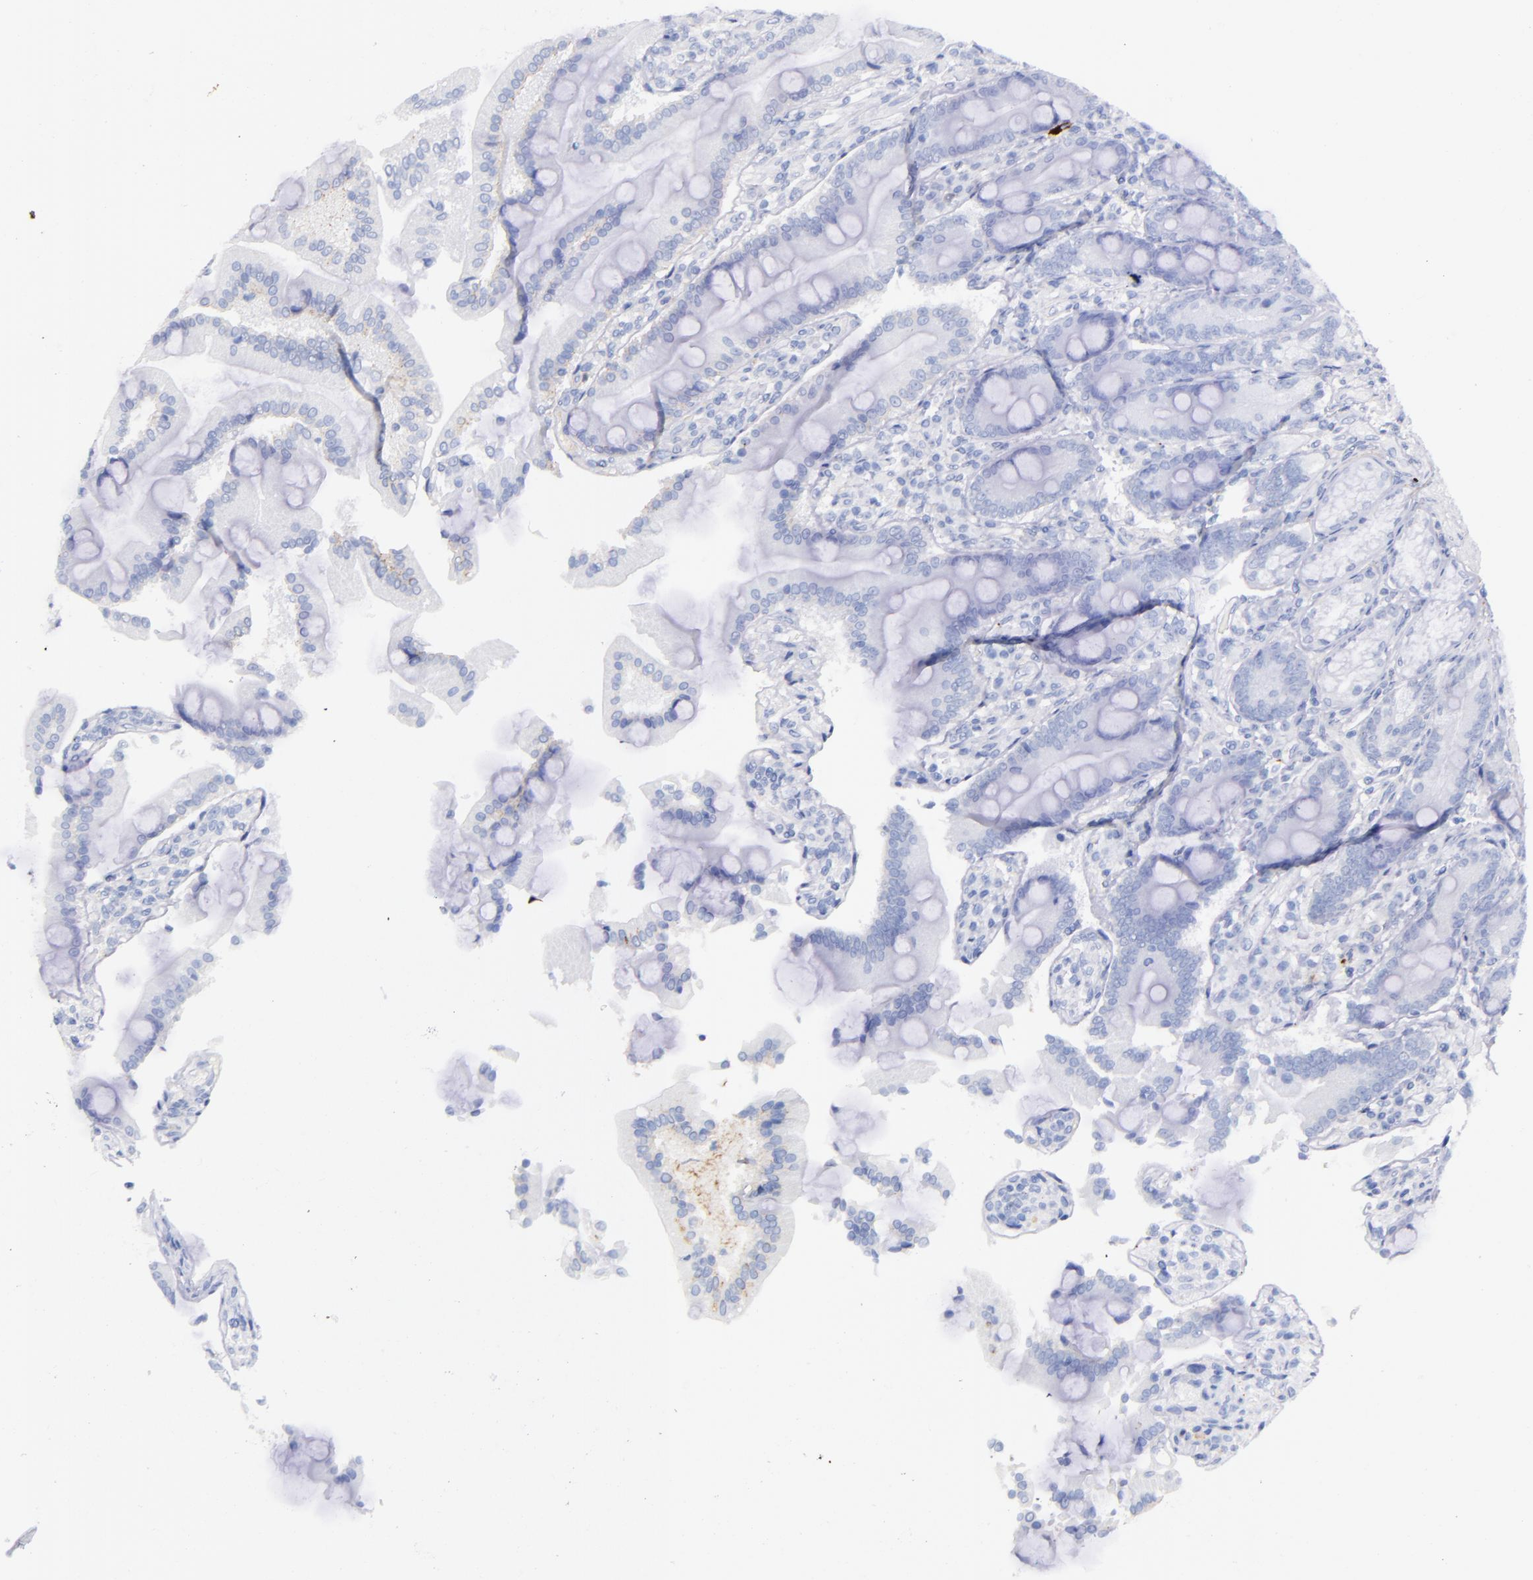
{"staining": {"intensity": "negative", "quantity": "none", "location": "none"}, "tissue": "duodenum", "cell_type": "Glandular cells", "image_type": "normal", "snomed": [{"axis": "morphology", "description": "Normal tissue, NOS"}, {"axis": "topography", "description": "Duodenum"}], "caption": "Immunohistochemistry (IHC) histopathology image of benign duodenum stained for a protein (brown), which displays no expression in glandular cells.", "gene": "KNG1", "patient": {"sex": "female", "age": 64}}